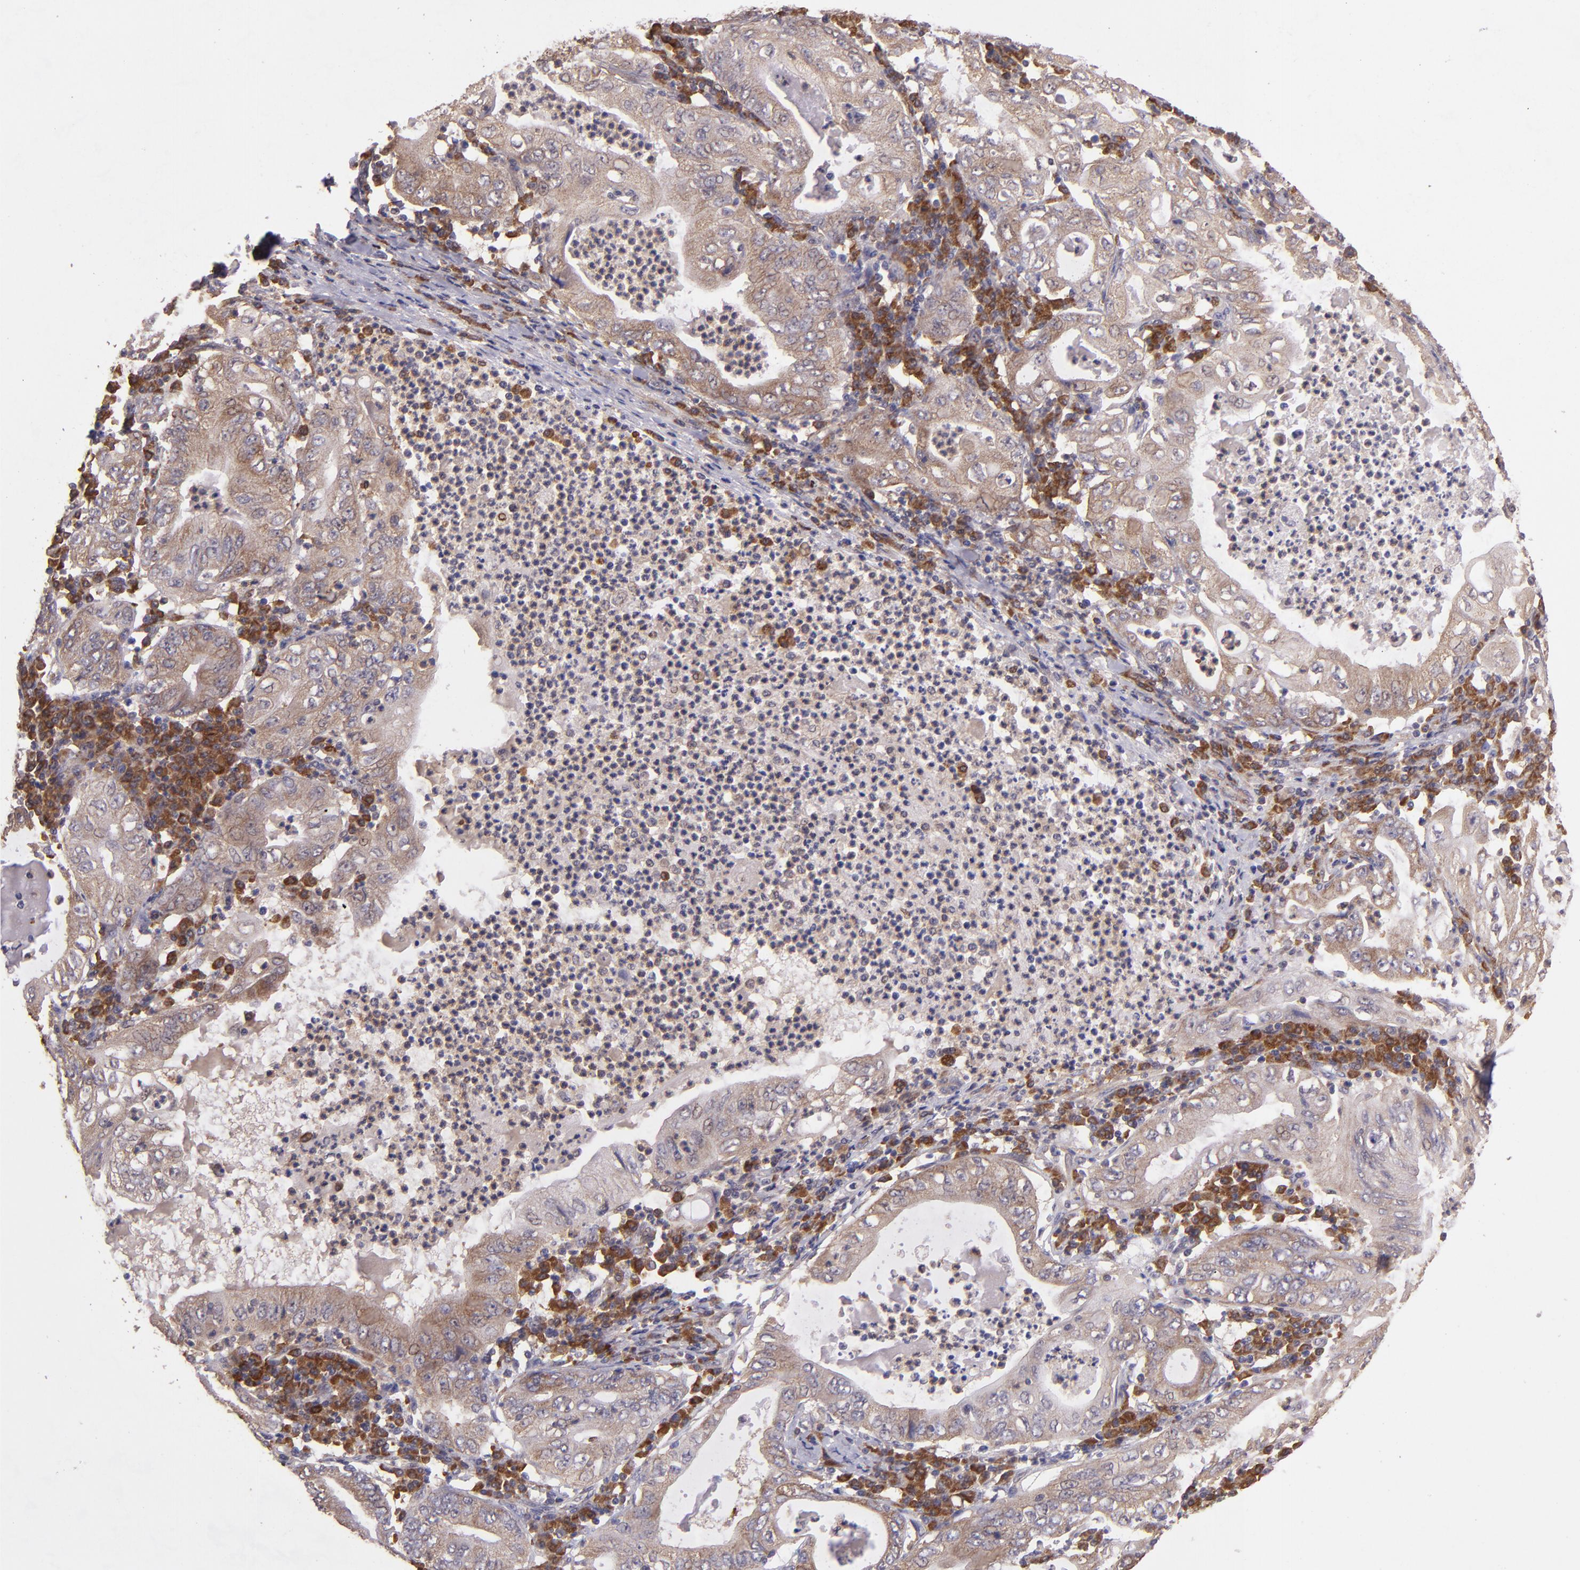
{"staining": {"intensity": "moderate", "quantity": ">75%", "location": "cytoplasmic/membranous"}, "tissue": "stomach cancer", "cell_type": "Tumor cells", "image_type": "cancer", "snomed": [{"axis": "morphology", "description": "Normal tissue, NOS"}, {"axis": "morphology", "description": "Adenocarcinoma, NOS"}, {"axis": "topography", "description": "Esophagus"}, {"axis": "topography", "description": "Stomach, upper"}, {"axis": "topography", "description": "Peripheral nerve tissue"}], "caption": "Adenocarcinoma (stomach) was stained to show a protein in brown. There is medium levels of moderate cytoplasmic/membranous expression in approximately >75% of tumor cells.", "gene": "USP51", "patient": {"sex": "male", "age": 62}}